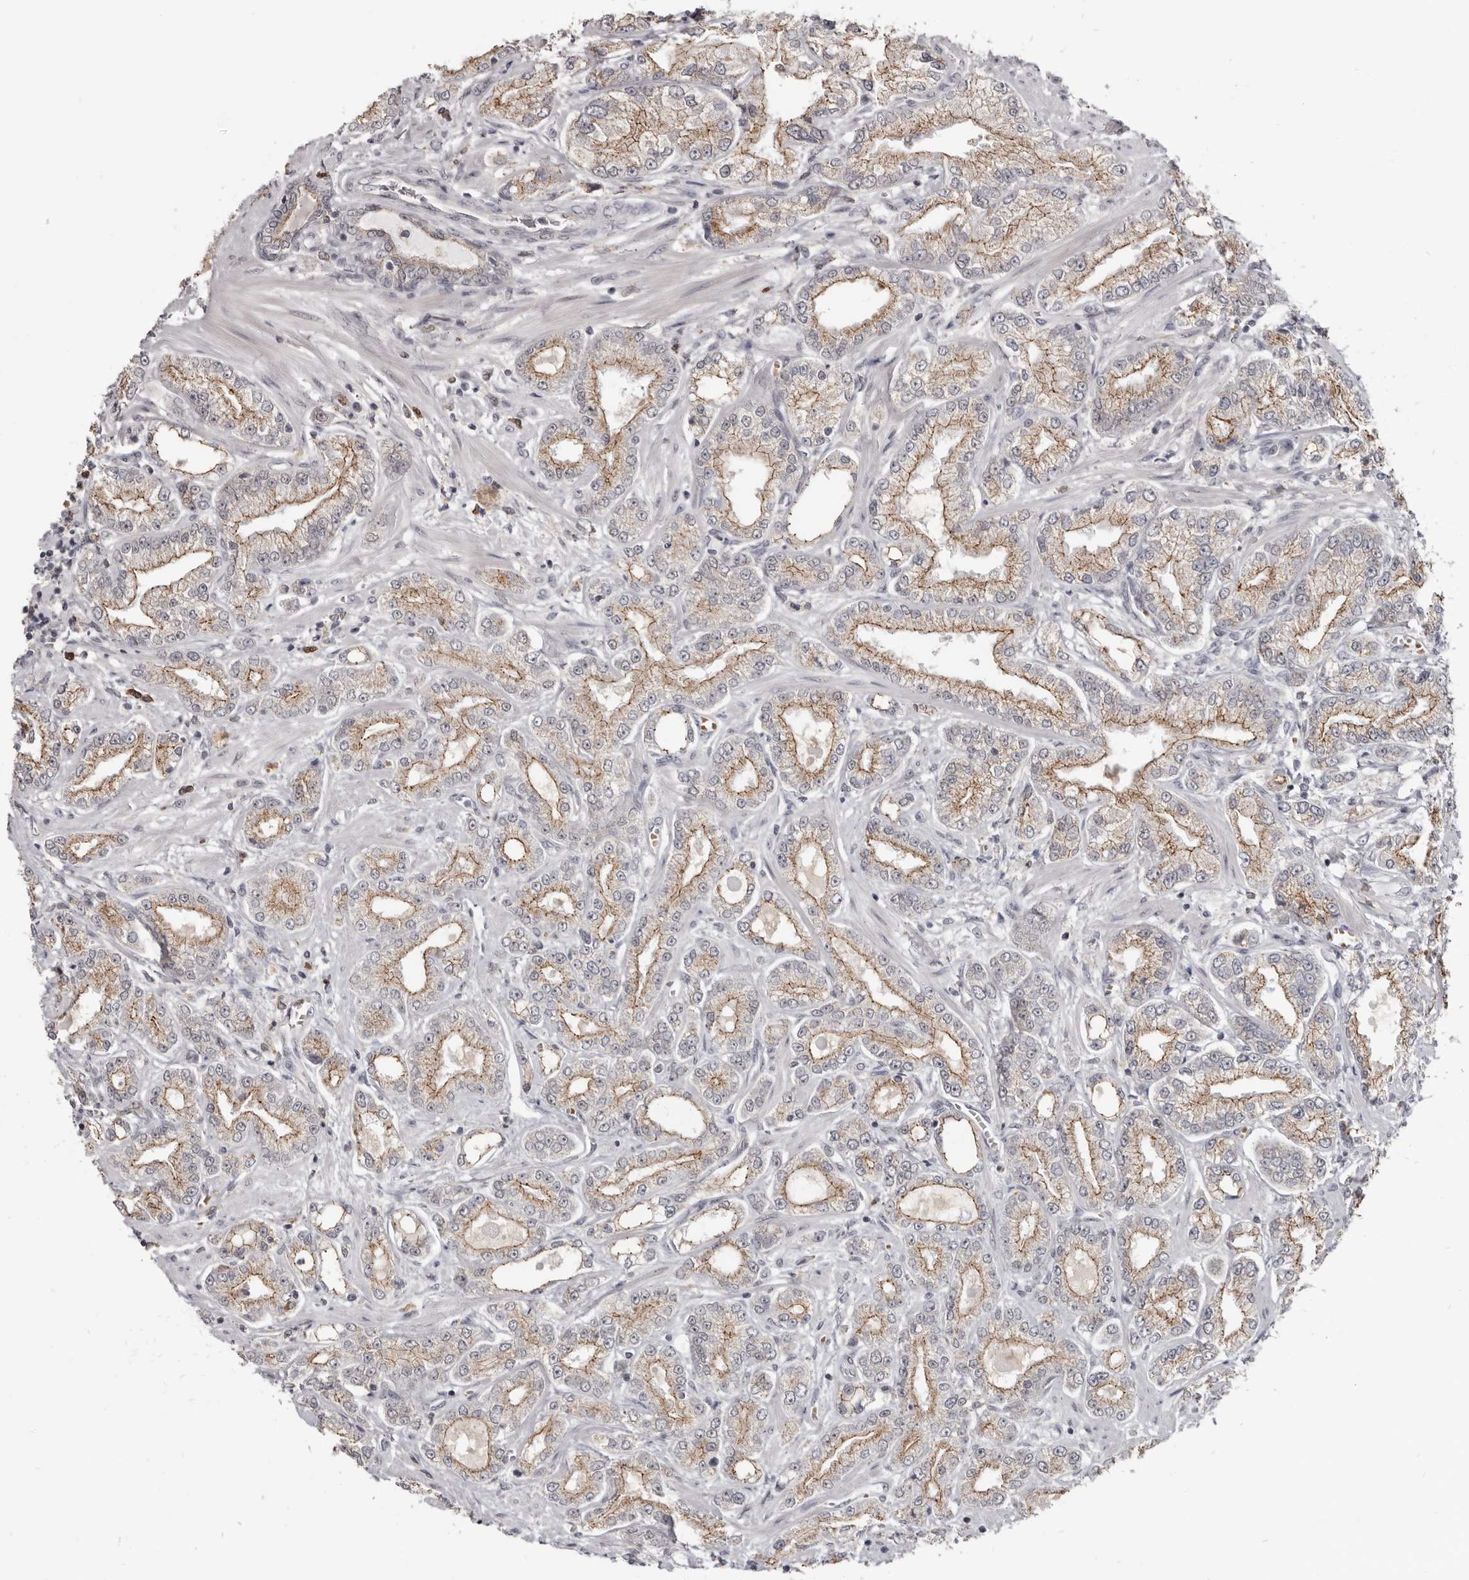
{"staining": {"intensity": "moderate", "quantity": ">75%", "location": "cytoplasmic/membranous"}, "tissue": "prostate cancer", "cell_type": "Tumor cells", "image_type": "cancer", "snomed": [{"axis": "morphology", "description": "Adenocarcinoma, Low grade"}, {"axis": "topography", "description": "Prostate"}], "caption": "The histopathology image displays immunohistochemical staining of prostate low-grade adenocarcinoma. There is moderate cytoplasmic/membranous expression is identified in about >75% of tumor cells.", "gene": "CGN", "patient": {"sex": "male", "age": 62}}